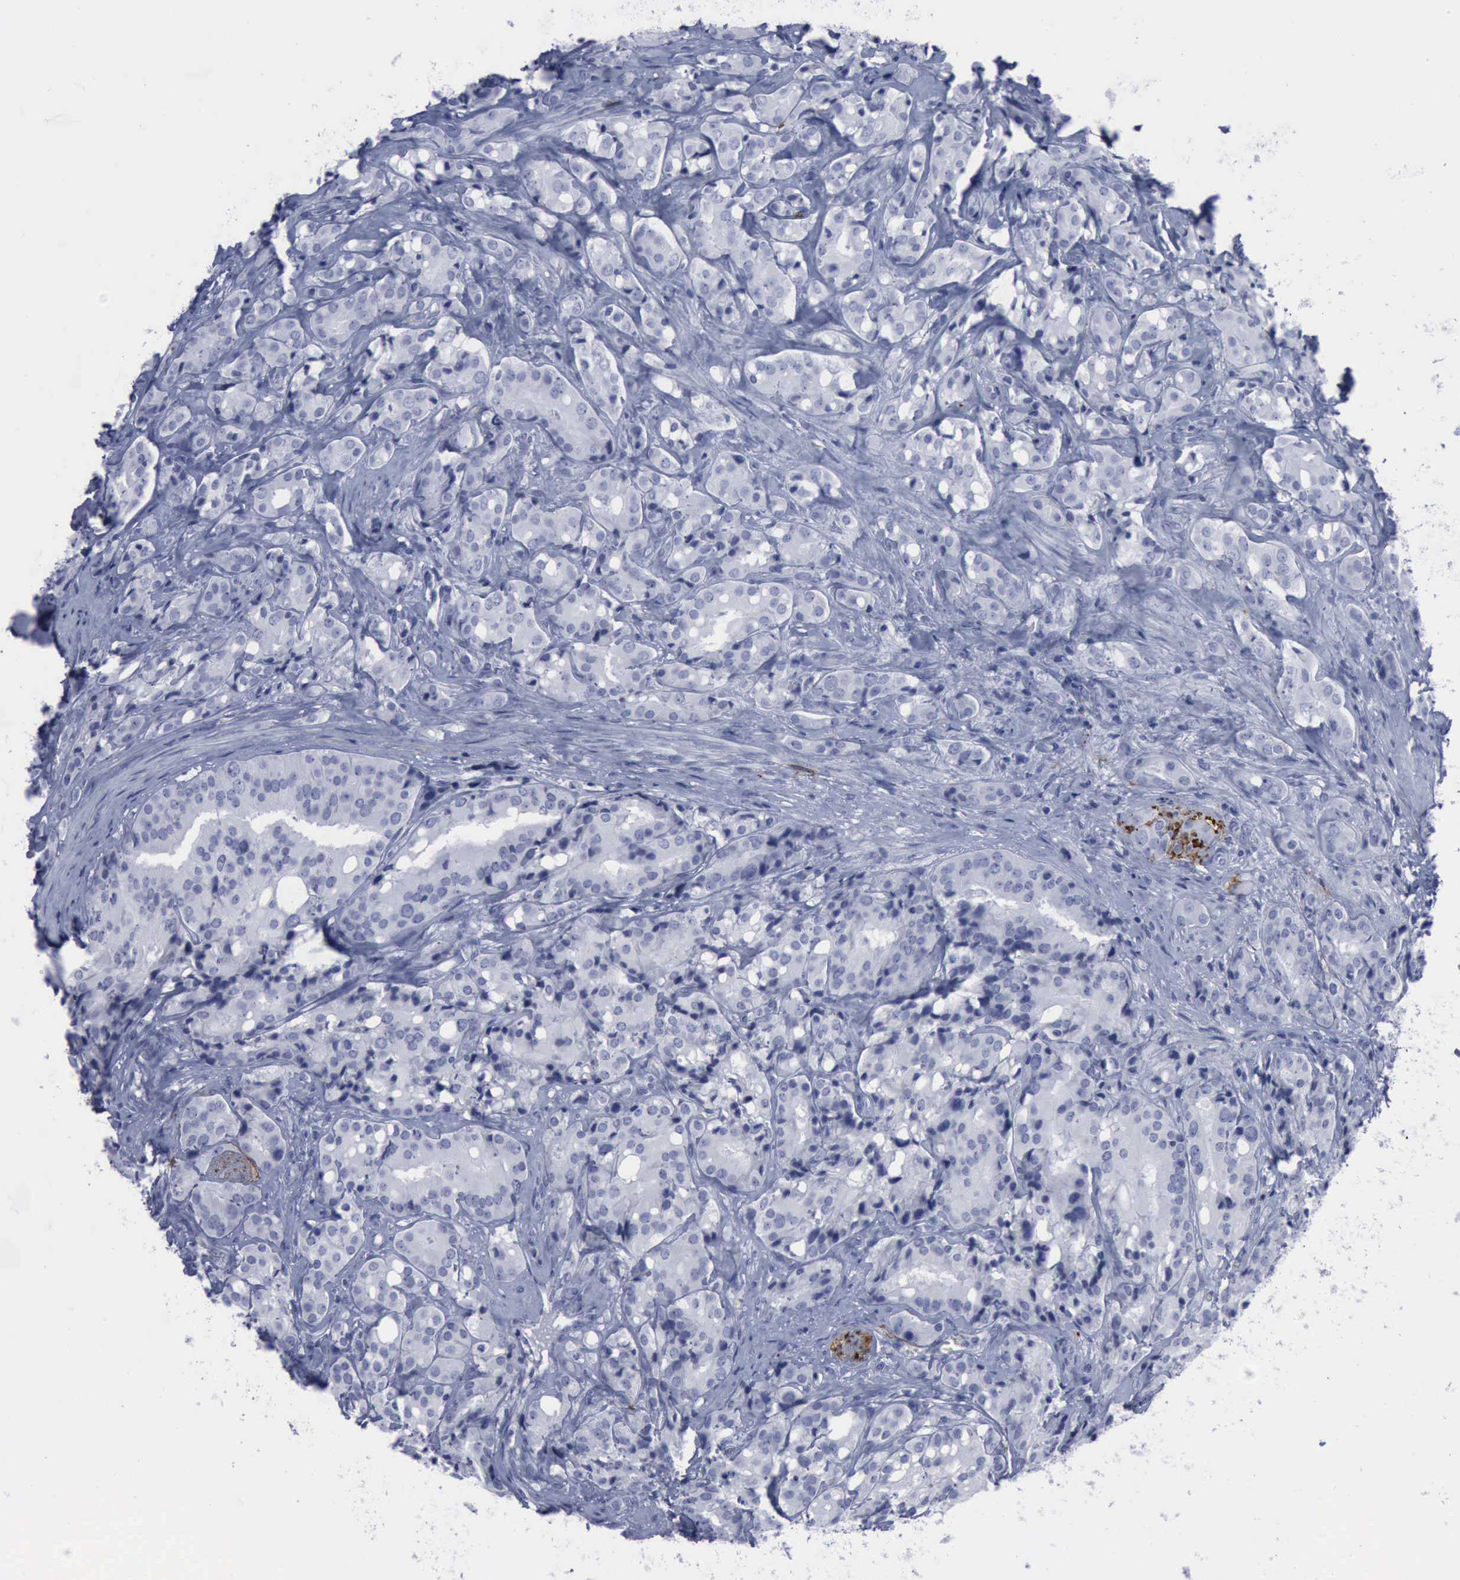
{"staining": {"intensity": "negative", "quantity": "none", "location": "none"}, "tissue": "prostate cancer", "cell_type": "Tumor cells", "image_type": "cancer", "snomed": [{"axis": "morphology", "description": "Adenocarcinoma, High grade"}, {"axis": "topography", "description": "Prostate"}], "caption": "IHC photomicrograph of prostate cancer stained for a protein (brown), which shows no positivity in tumor cells.", "gene": "NGFR", "patient": {"sex": "male", "age": 68}}